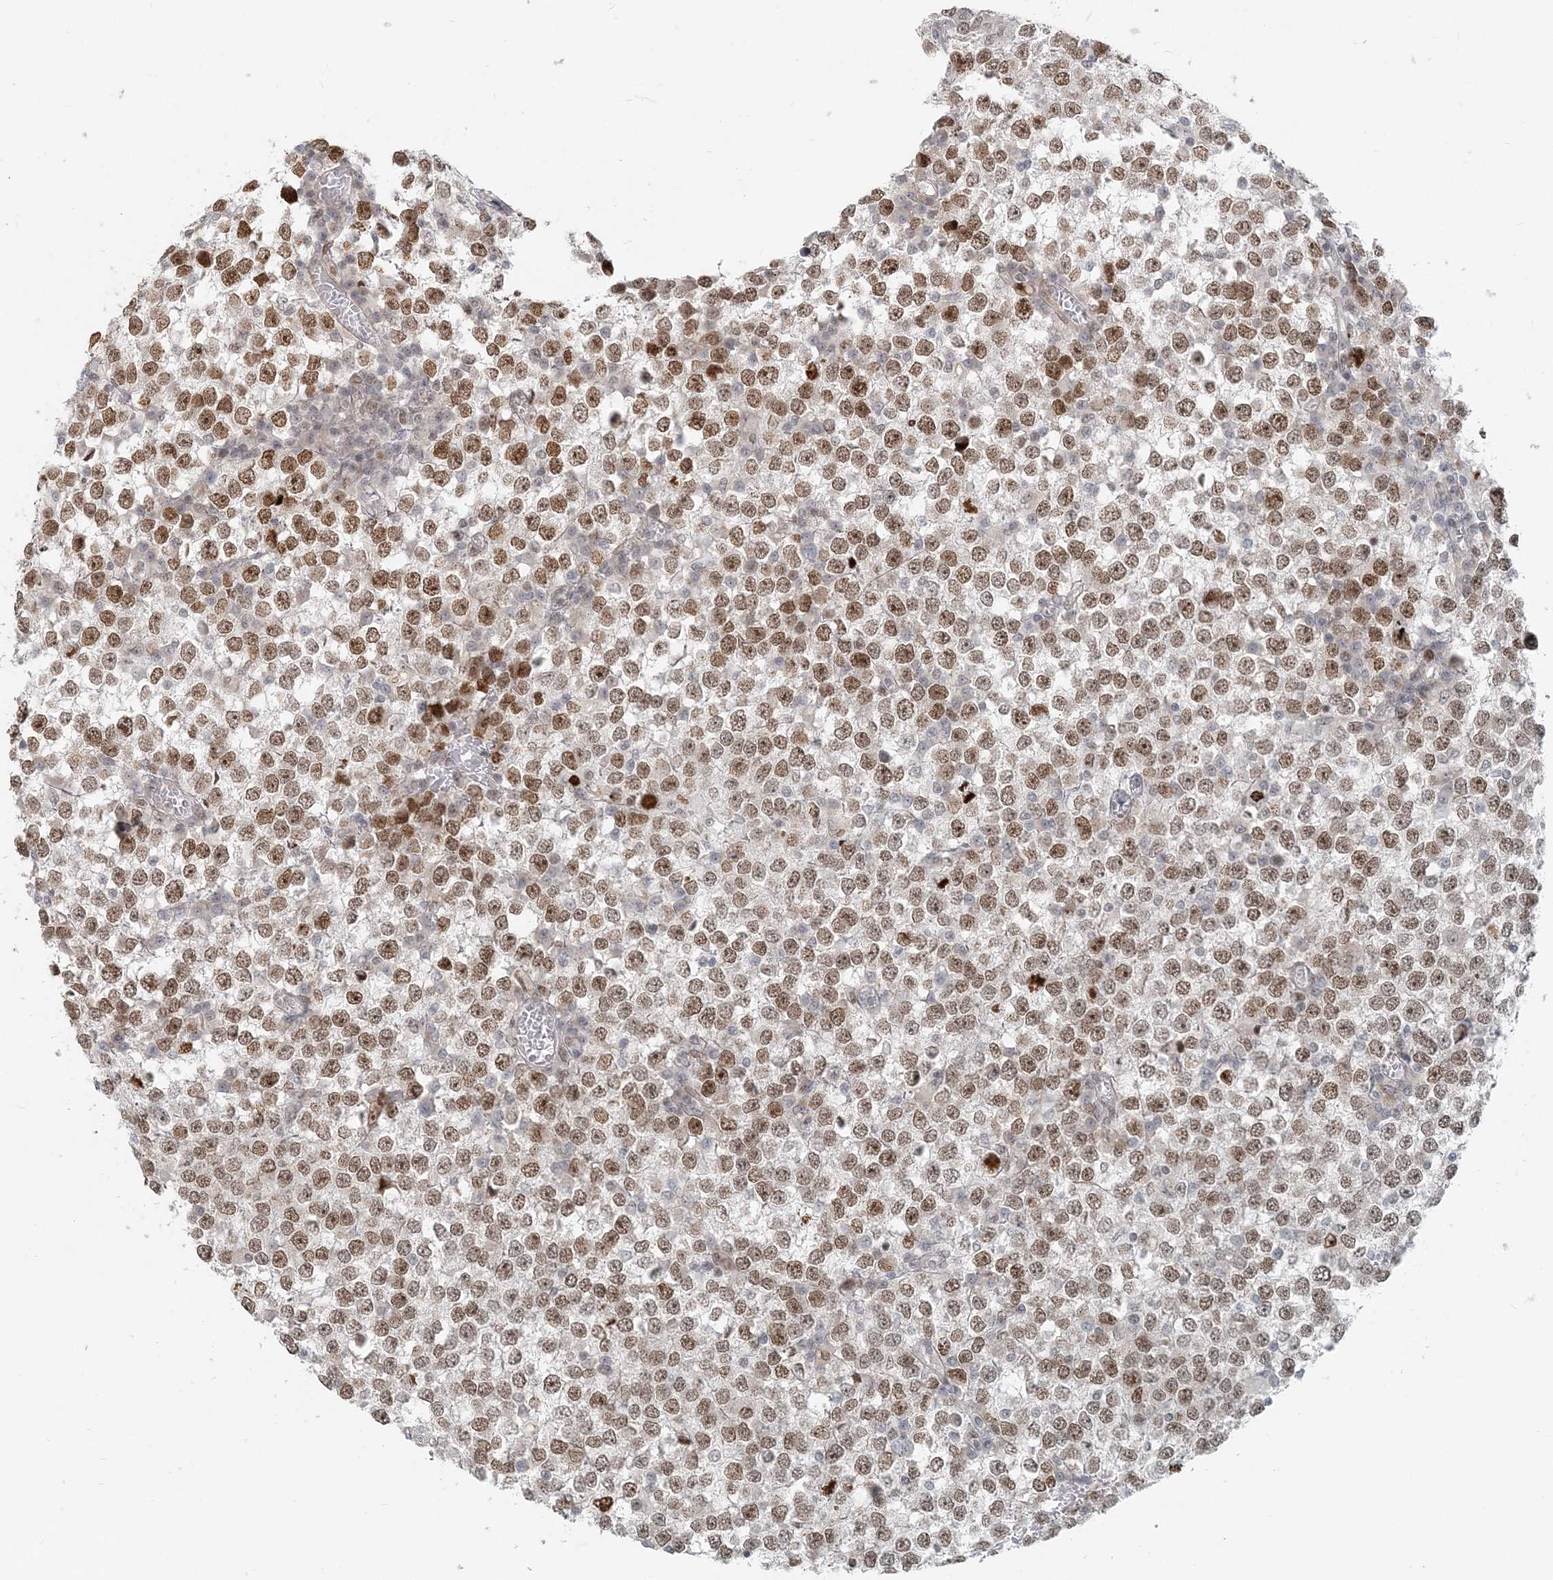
{"staining": {"intensity": "moderate", "quantity": ">75%", "location": "nuclear"}, "tissue": "testis cancer", "cell_type": "Tumor cells", "image_type": "cancer", "snomed": [{"axis": "morphology", "description": "Seminoma, NOS"}, {"axis": "topography", "description": "Testis"}], "caption": "A brown stain labels moderate nuclear positivity of a protein in human testis cancer tumor cells.", "gene": "BAZ1B", "patient": {"sex": "male", "age": 65}}